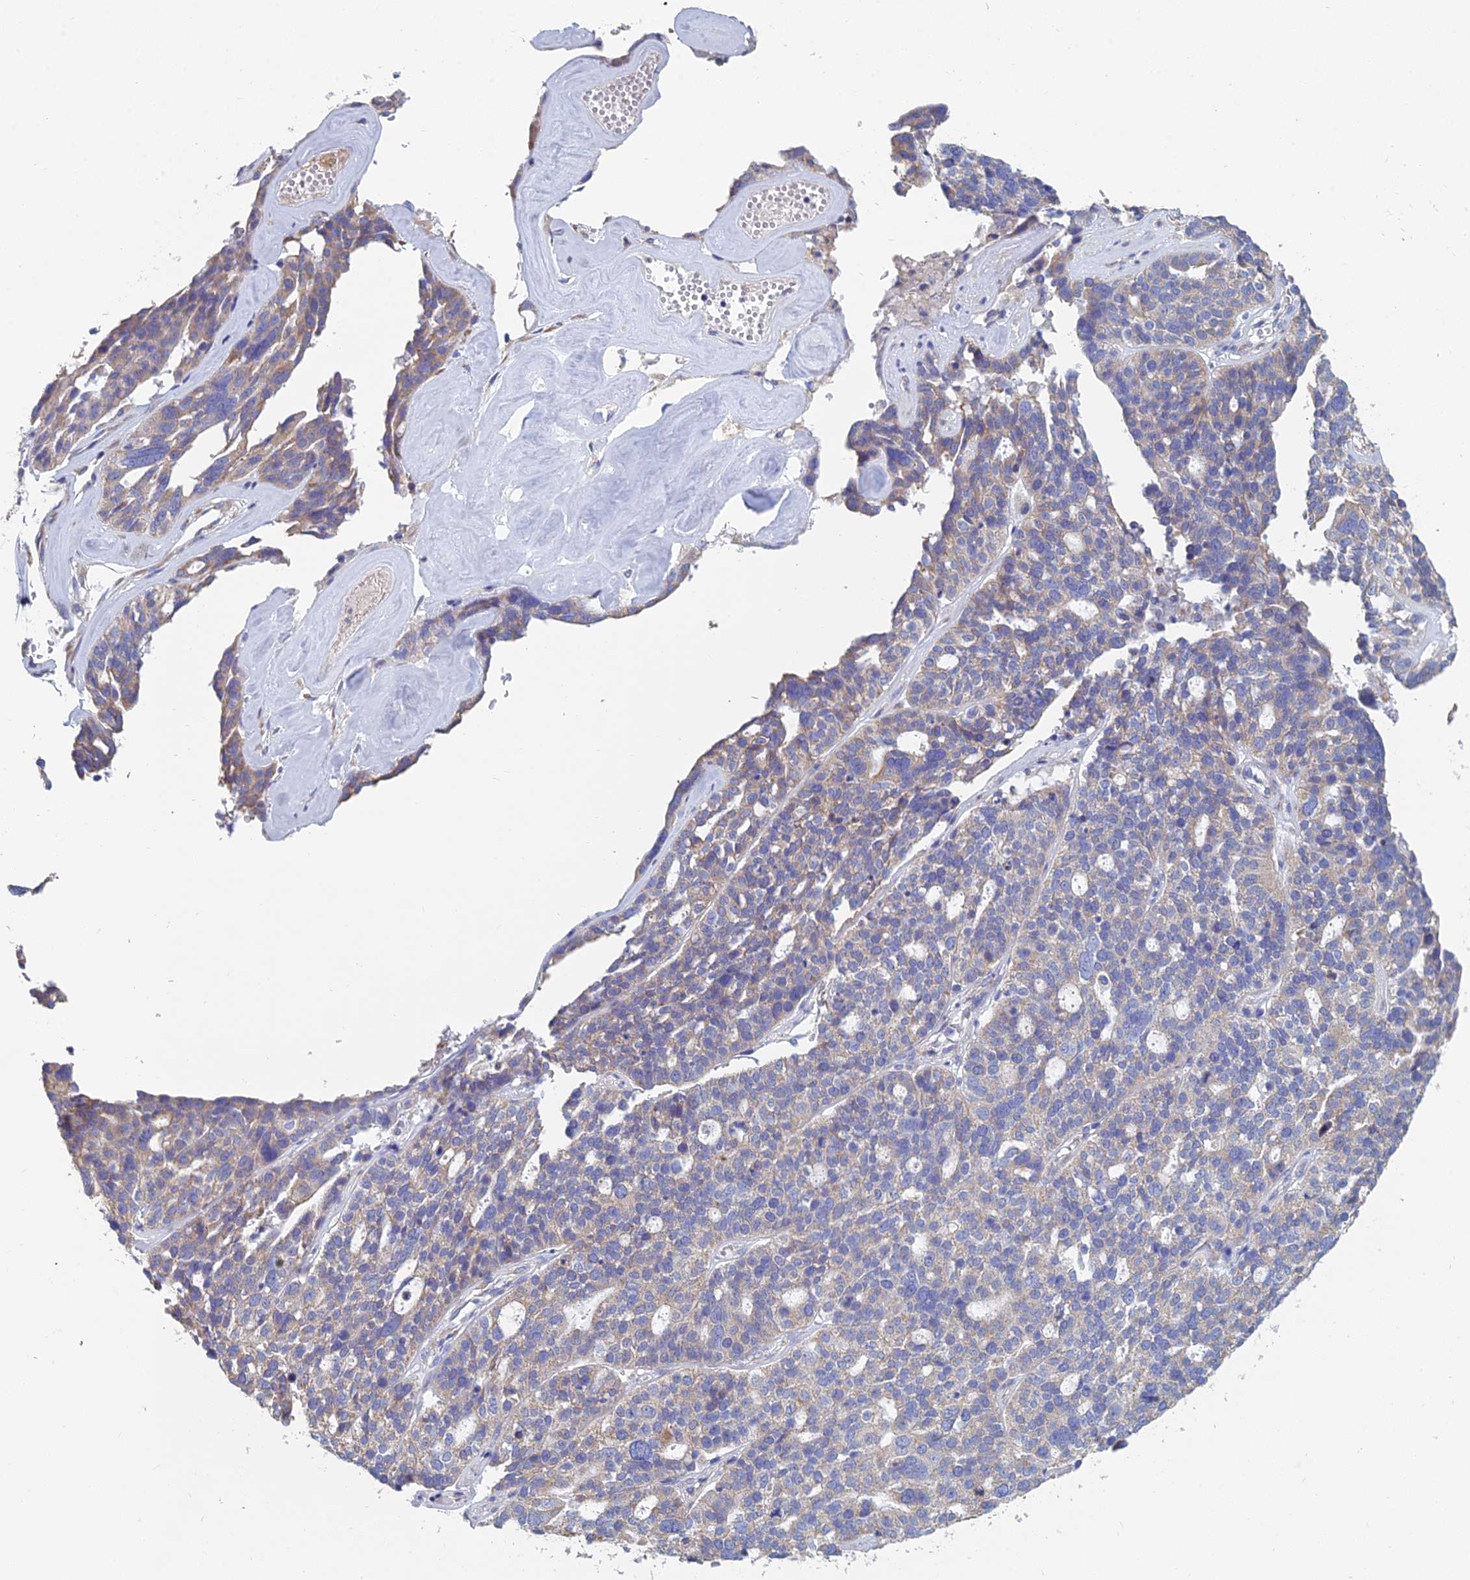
{"staining": {"intensity": "weak", "quantity": "25%-75%", "location": "cytoplasmic/membranous"}, "tissue": "ovarian cancer", "cell_type": "Tumor cells", "image_type": "cancer", "snomed": [{"axis": "morphology", "description": "Cystadenocarcinoma, serous, NOS"}, {"axis": "topography", "description": "Ovary"}], "caption": "This image exhibits immunohistochemistry staining of human ovarian cancer (serous cystadenocarcinoma), with low weak cytoplasmic/membranous positivity in about 25%-75% of tumor cells.", "gene": "CRACR2B", "patient": {"sex": "female", "age": 59}}